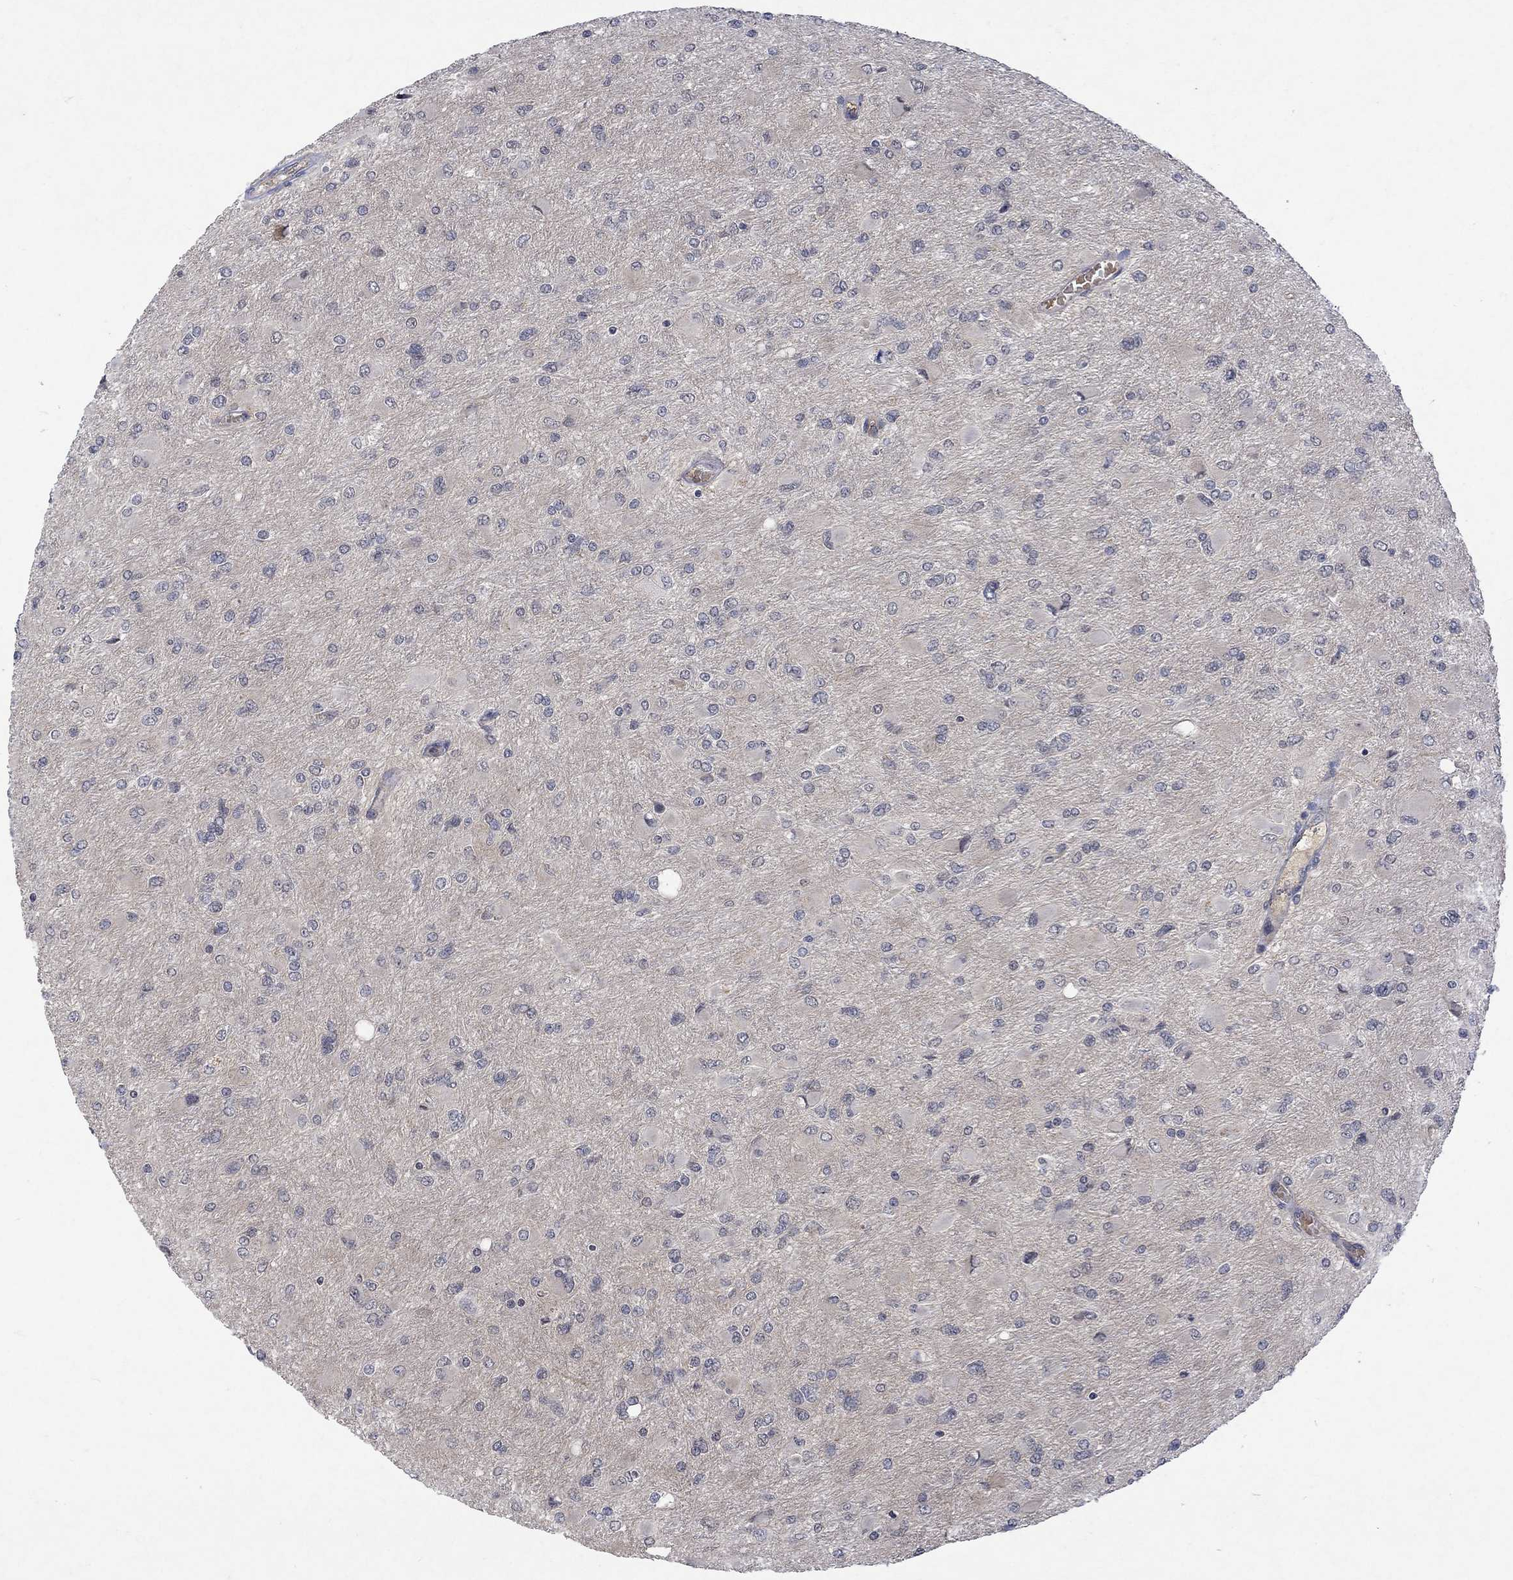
{"staining": {"intensity": "negative", "quantity": "none", "location": "none"}, "tissue": "glioma", "cell_type": "Tumor cells", "image_type": "cancer", "snomed": [{"axis": "morphology", "description": "Glioma, malignant, High grade"}, {"axis": "topography", "description": "Cerebral cortex"}], "caption": "An IHC histopathology image of high-grade glioma (malignant) is shown. There is no staining in tumor cells of high-grade glioma (malignant).", "gene": "GRIN2D", "patient": {"sex": "female", "age": 36}}